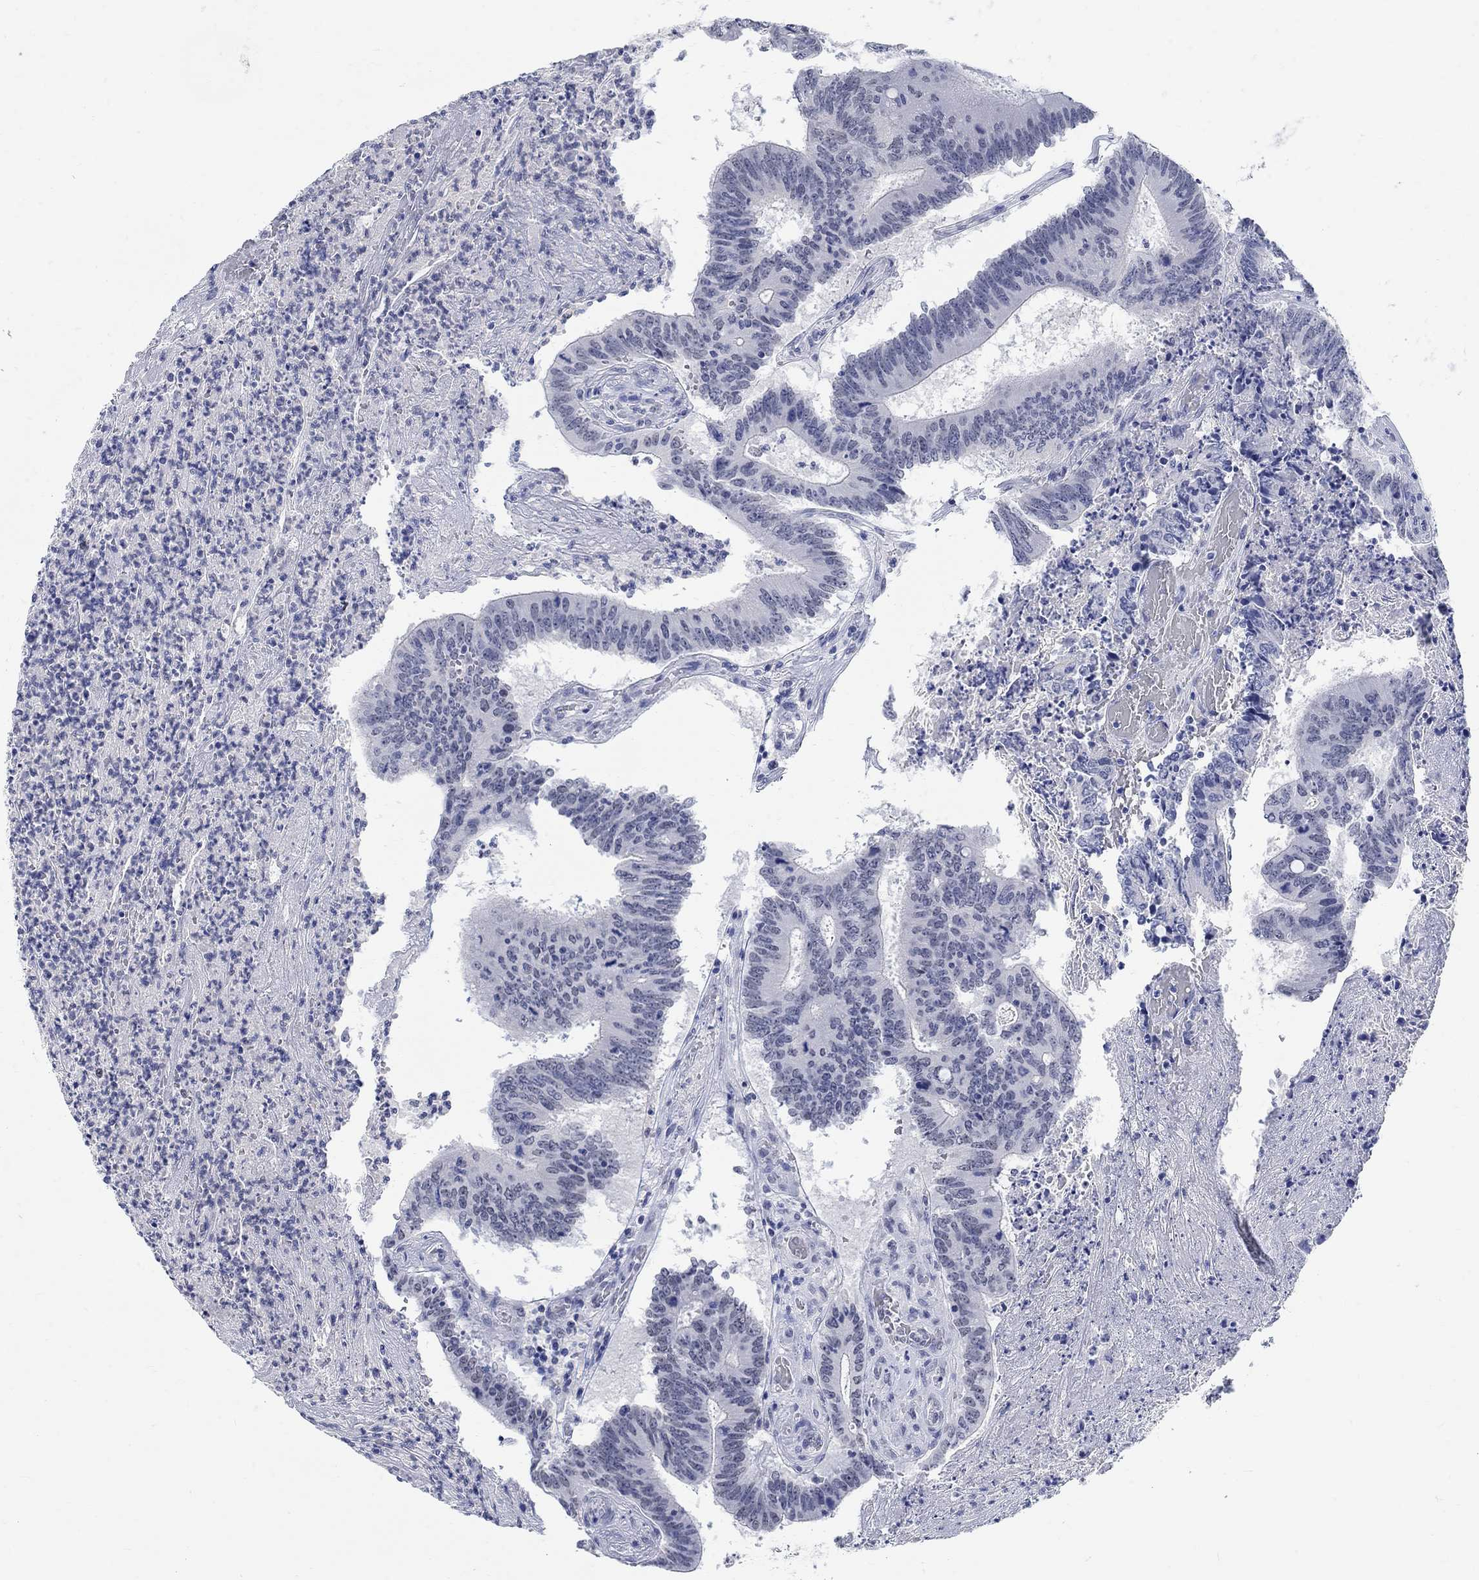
{"staining": {"intensity": "negative", "quantity": "none", "location": "none"}, "tissue": "colorectal cancer", "cell_type": "Tumor cells", "image_type": "cancer", "snomed": [{"axis": "morphology", "description": "Adenocarcinoma, NOS"}, {"axis": "topography", "description": "Colon"}], "caption": "There is no significant staining in tumor cells of colorectal adenocarcinoma. (DAB (3,3'-diaminobenzidine) immunohistochemistry, high magnification).", "gene": "ANKS1B", "patient": {"sex": "female", "age": 70}}